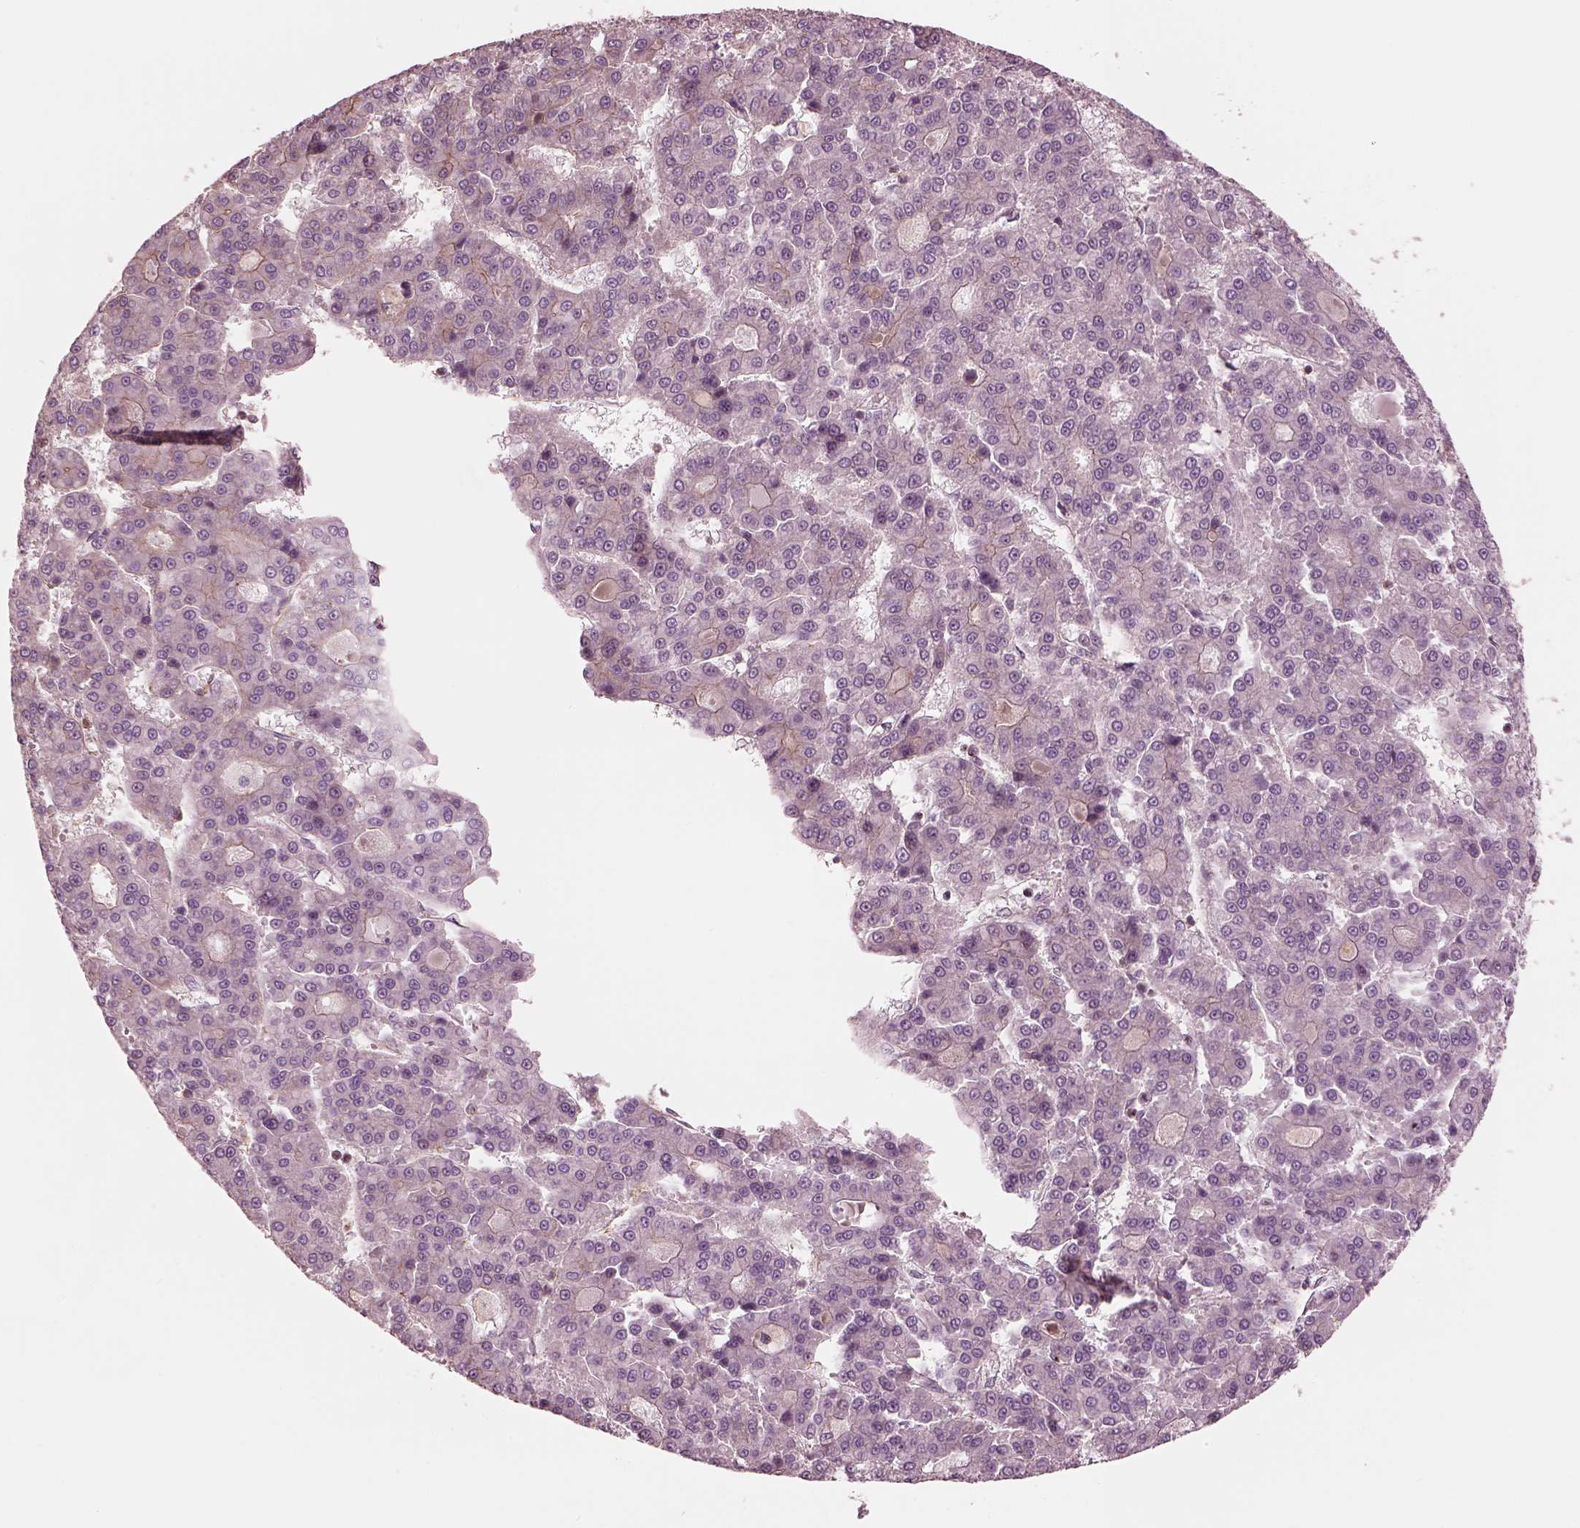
{"staining": {"intensity": "weak", "quantity": "<25%", "location": "cytoplasmic/membranous"}, "tissue": "liver cancer", "cell_type": "Tumor cells", "image_type": "cancer", "snomed": [{"axis": "morphology", "description": "Carcinoma, Hepatocellular, NOS"}, {"axis": "topography", "description": "Liver"}], "caption": "Immunohistochemical staining of liver cancer (hepatocellular carcinoma) demonstrates no significant expression in tumor cells.", "gene": "STK33", "patient": {"sex": "male", "age": 70}}